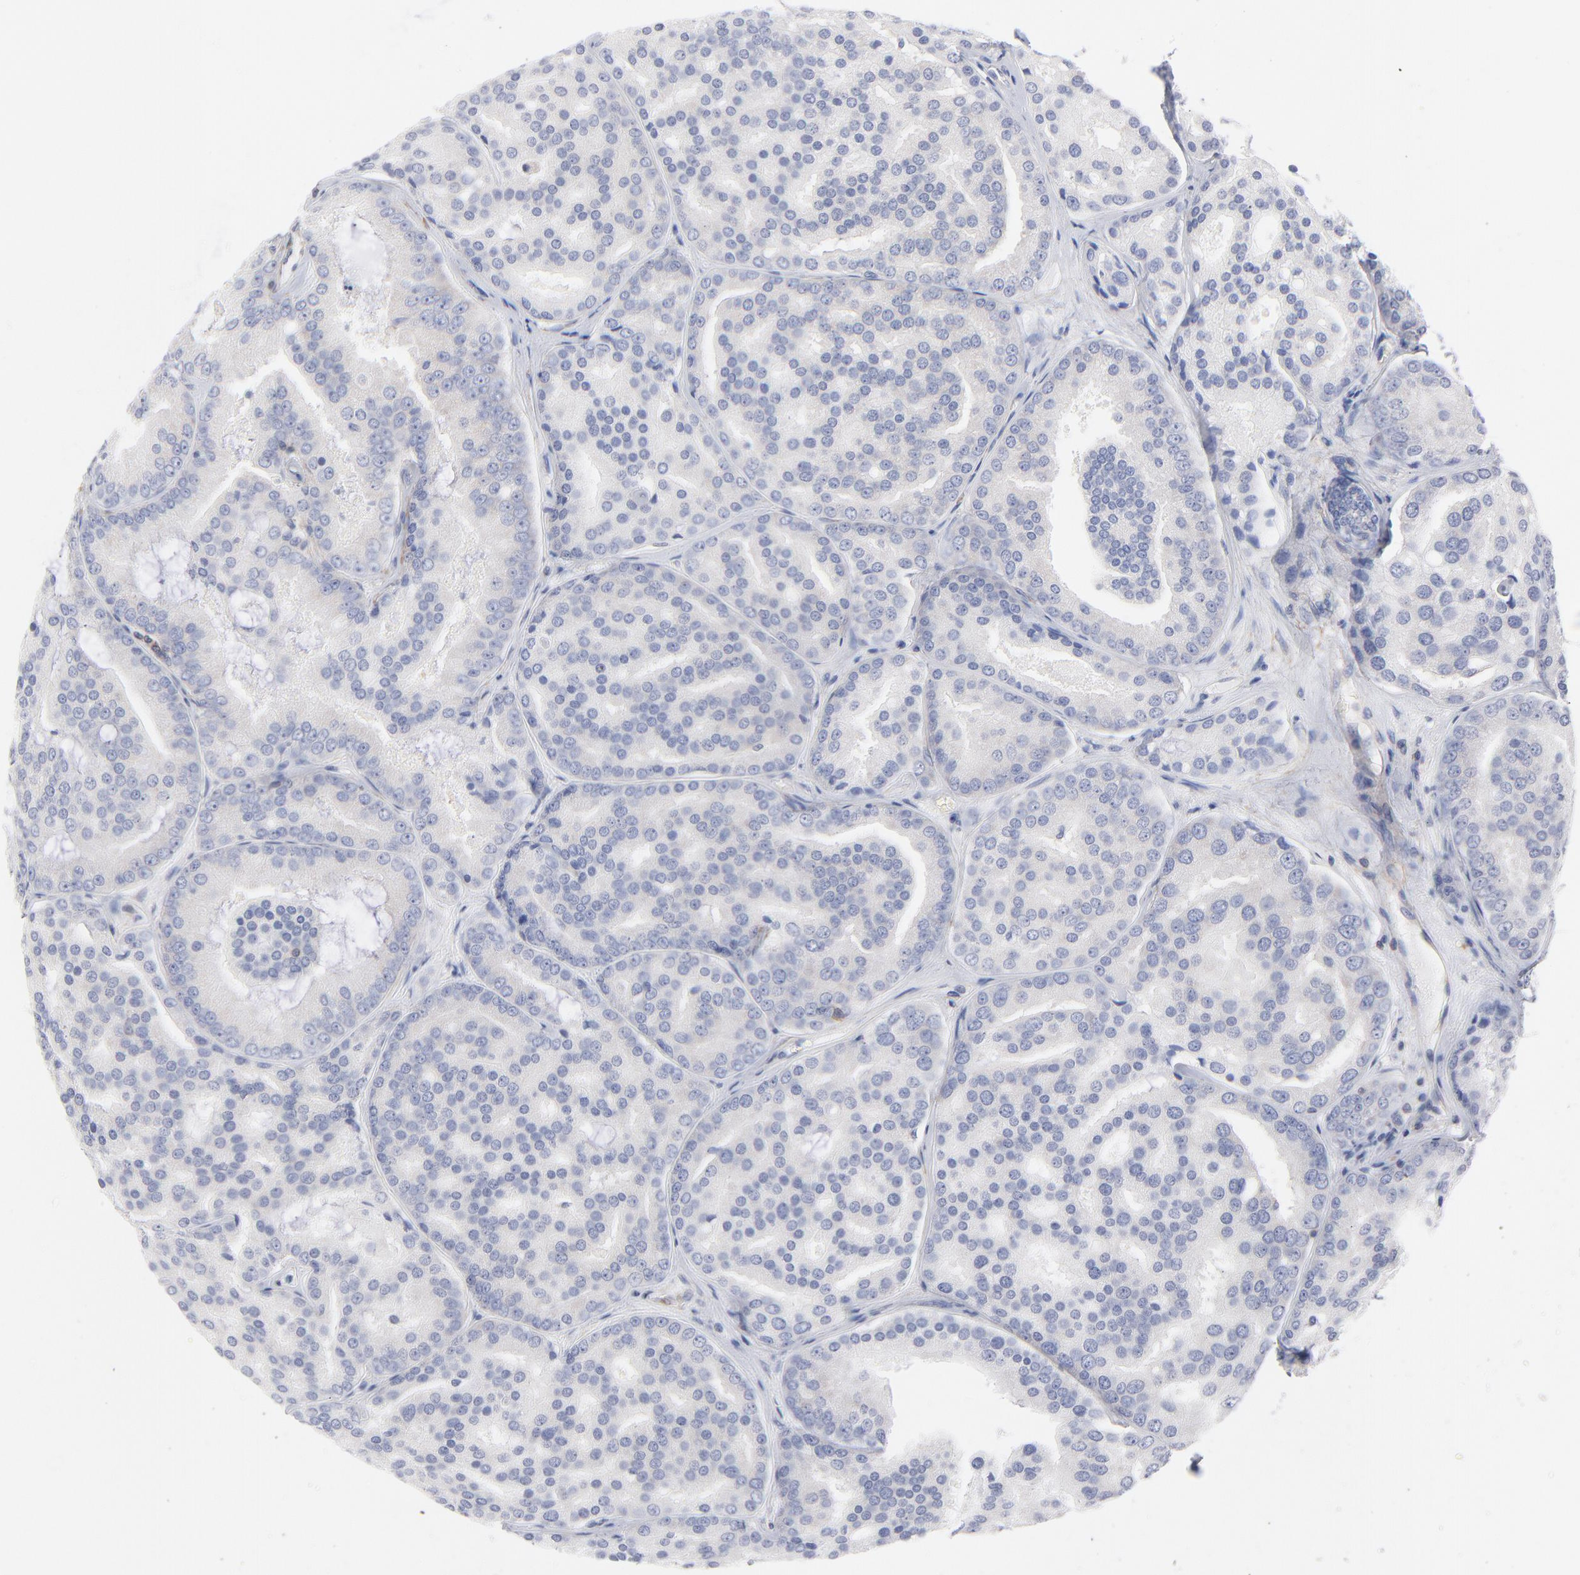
{"staining": {"intensity": "negative", "quantity": "none", "location": "none"}, "tissue": "prostate cancer", "cell_type": "Tumor cells", "image_type": "cancer", "snomed": [{"axis": "morphology", "description": "Adenocarcinoma, High grade"}, {"axis": "topography", "description": "Prostate"}], "caption": "The photomicrograph exhibits no significant staining in tumor cells of prostate cancer.", "gene": "SEPTIN6", "patient": {"sex": "male", "age": 64}}